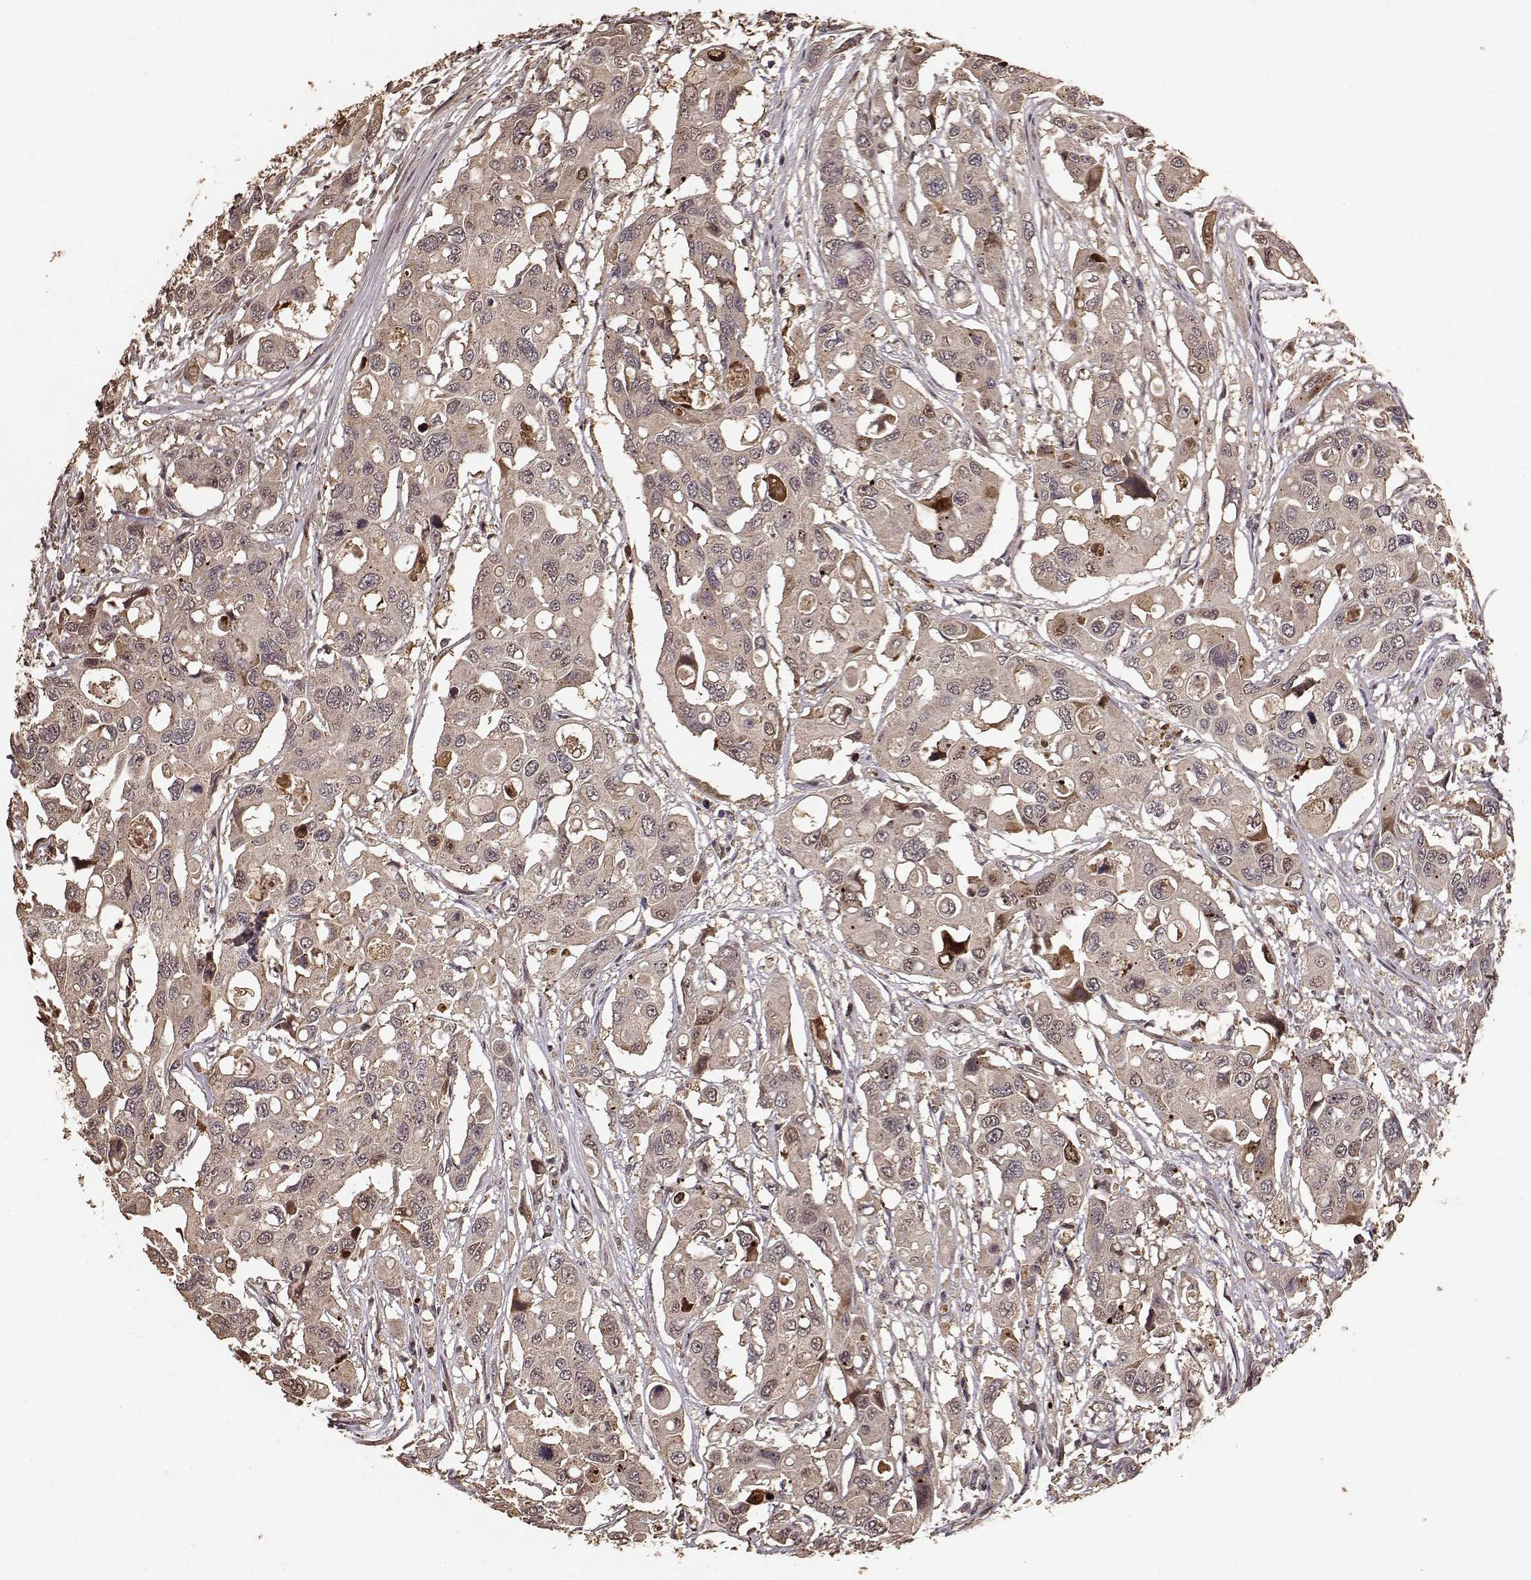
{"staining": {"intensity": "moderate", "quantity": ">75%", "location": "cytoplasmic/membranous"}, "tissue": "colorectal cancer", "cell_type": "Tumor cells", "image_type": "cancer", "snomed": [{"axis": "morphology", "description": "Adenocarcinoma, NOS"}, {"axis": "topography", "description": "Colon"}], "caption": "The histopathology image exhibits immunohistochemical staining of adenocarcinoma (colorectal). There is moderate cytoplasmic/membranous expression is appreciated in about >75% of tumor cells.", "gene": "USP15", "patient": {"sex": "male", "age": 77}}